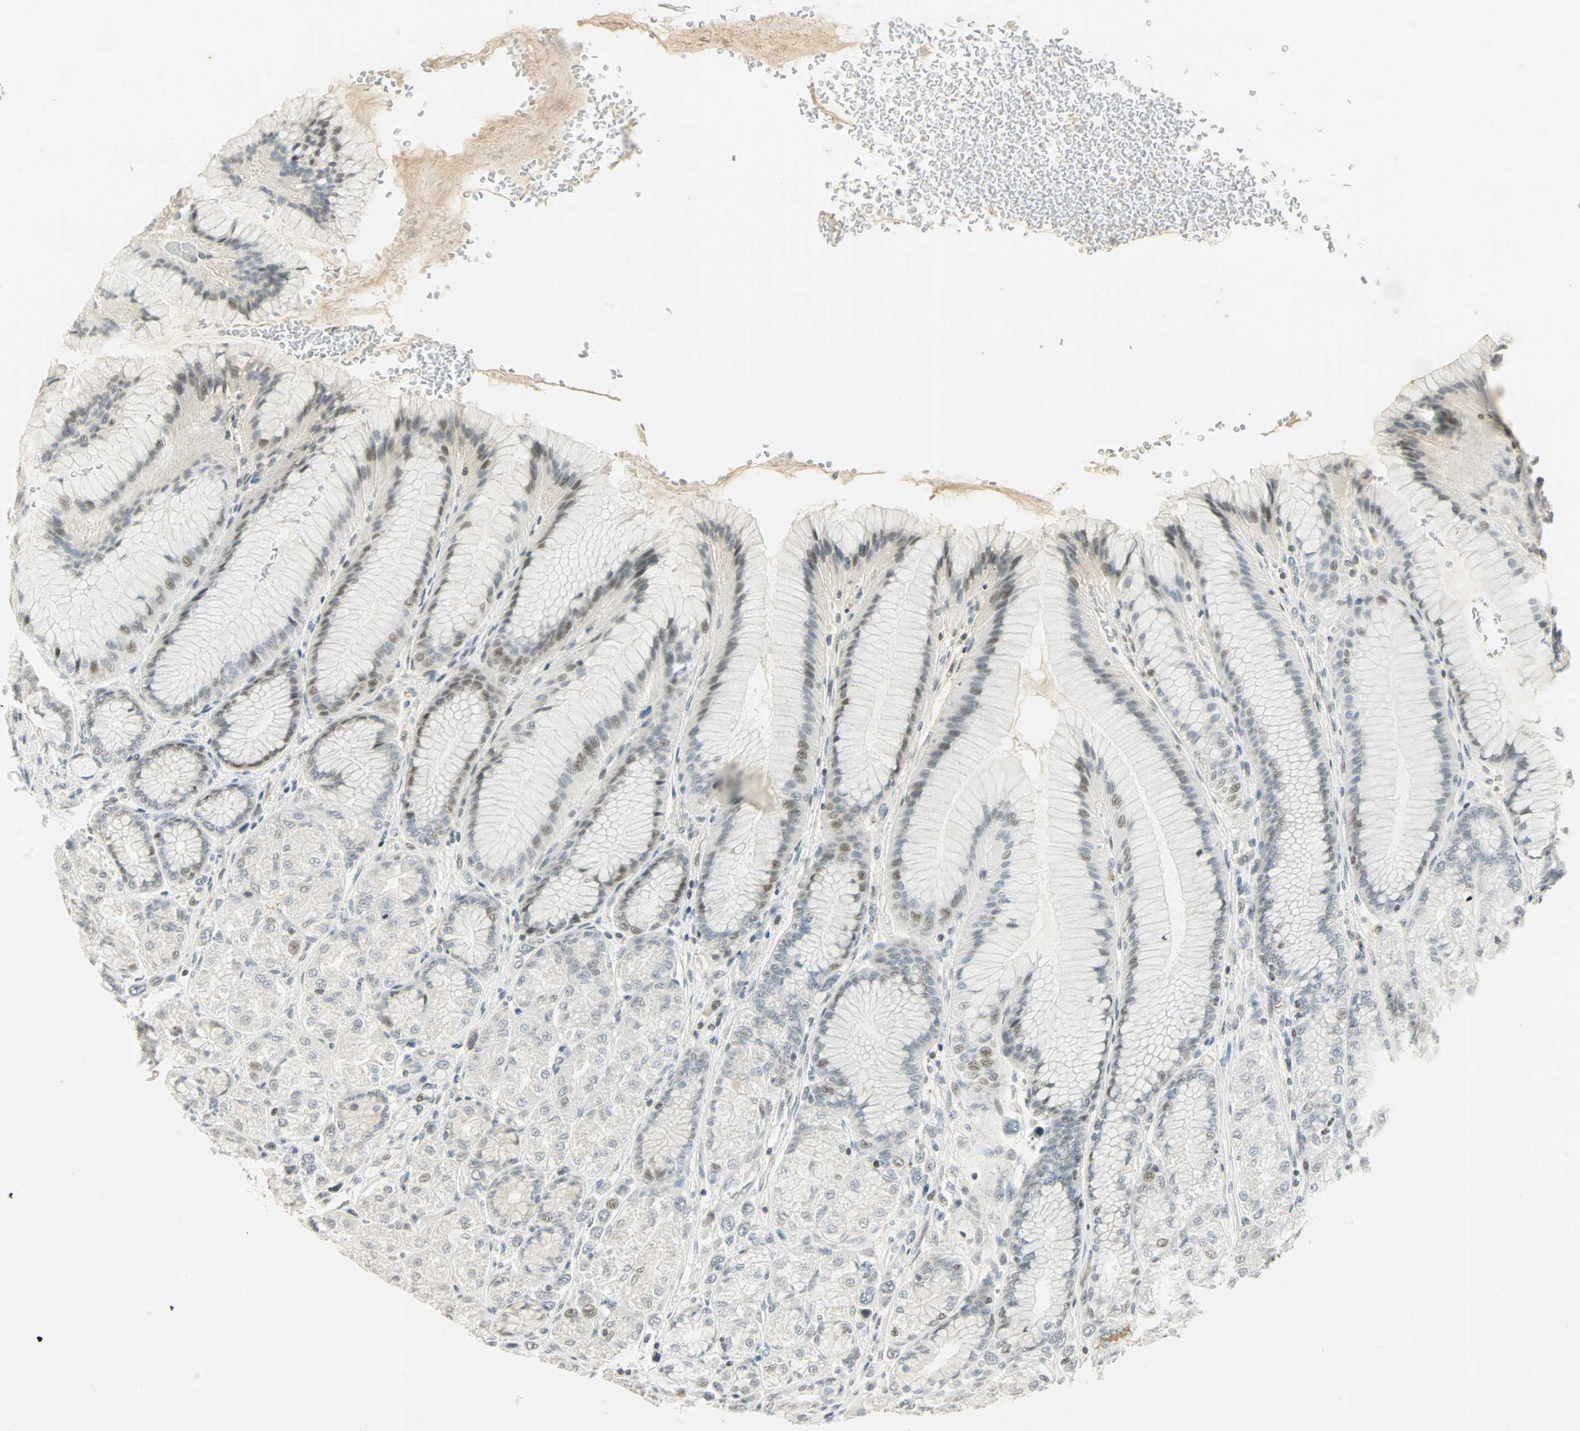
{"staining": {"intensity": "weak", "quantity": "<25%", "location": "nuclear"}, "tissue": "stomach", "cell_type": "Glandular cells", "image_type": "normal", "snomed": [{"axis": "morphology", "description": "Normal tissue, NOS"}, {"axis": "morphology", "description": "Adenocarcinoma, NOS"}, {"axis": "topography", "description": "Stomach"}, {"axis": "topography", "description": "Stomach, lower"}], "caption": "A photomicrograph of stomach stained for a protein exhibits no brown staining in glandular cells. Brightfield microscopy of immunohistochemistry (IHC) stained with DAB (brown) and hematoxylin (blue), captured at high magnification.", "gene": "SMAD3", "patient": {"sex": "female", "age": 65}}